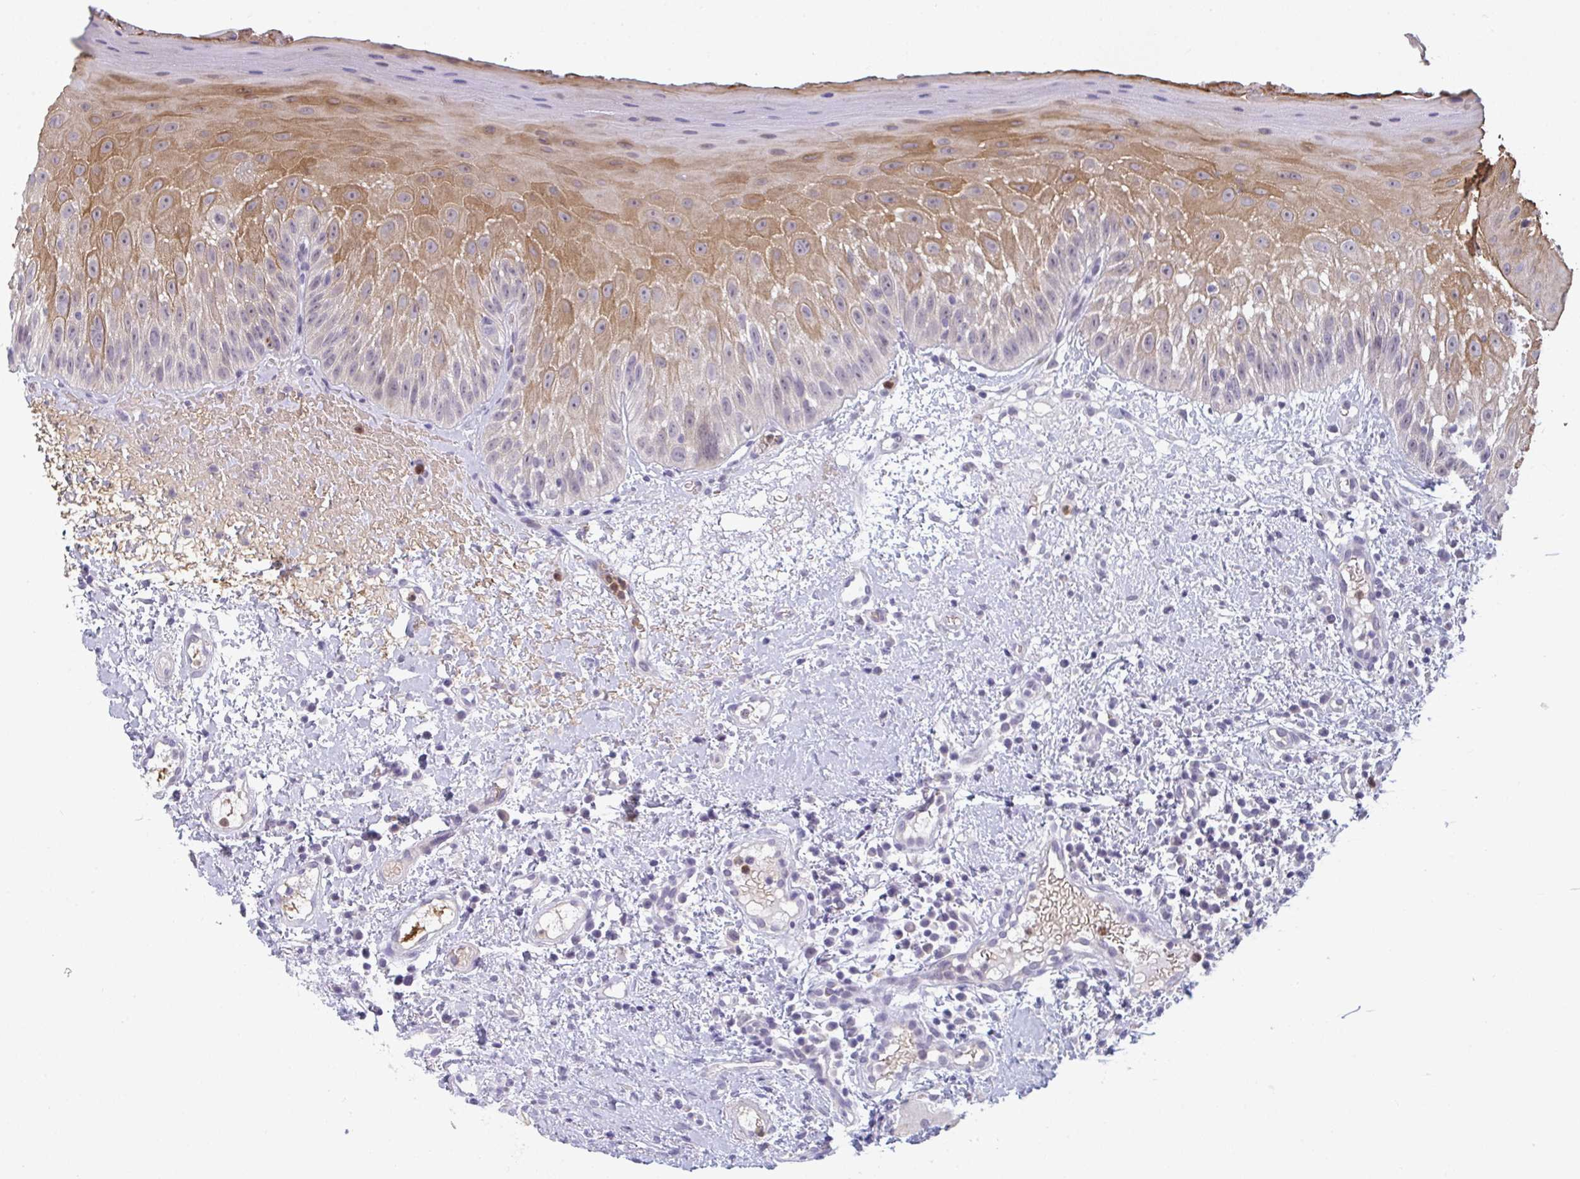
{"staining": {"intensity": "moderate", "quantity": "<25%", "location": "cytoplasmic/membranous,nuclear"}, "tissue": "oral mucosa", "cell_type": "Squamous epithelial cells", "image_type": "normal", "snomed": [{"axis": "morphology", "description": "Normal tissue, NOS"}, {"axis": "topography", "description": "Oral tissue"}, {"axis": "topography", "description": "Tounge, NOS"}], "caption": "The immunohistochemical stain highlights moderate cytoplasmic/membranous,nuclear positivity in squamous epithelial cells of unremarkable oral mucosa. (brown staining indicates protein expression, while blue staining denotes nuclei).", "gene": "RIOK1", "patient": {"sex": "male", "age": 83}}